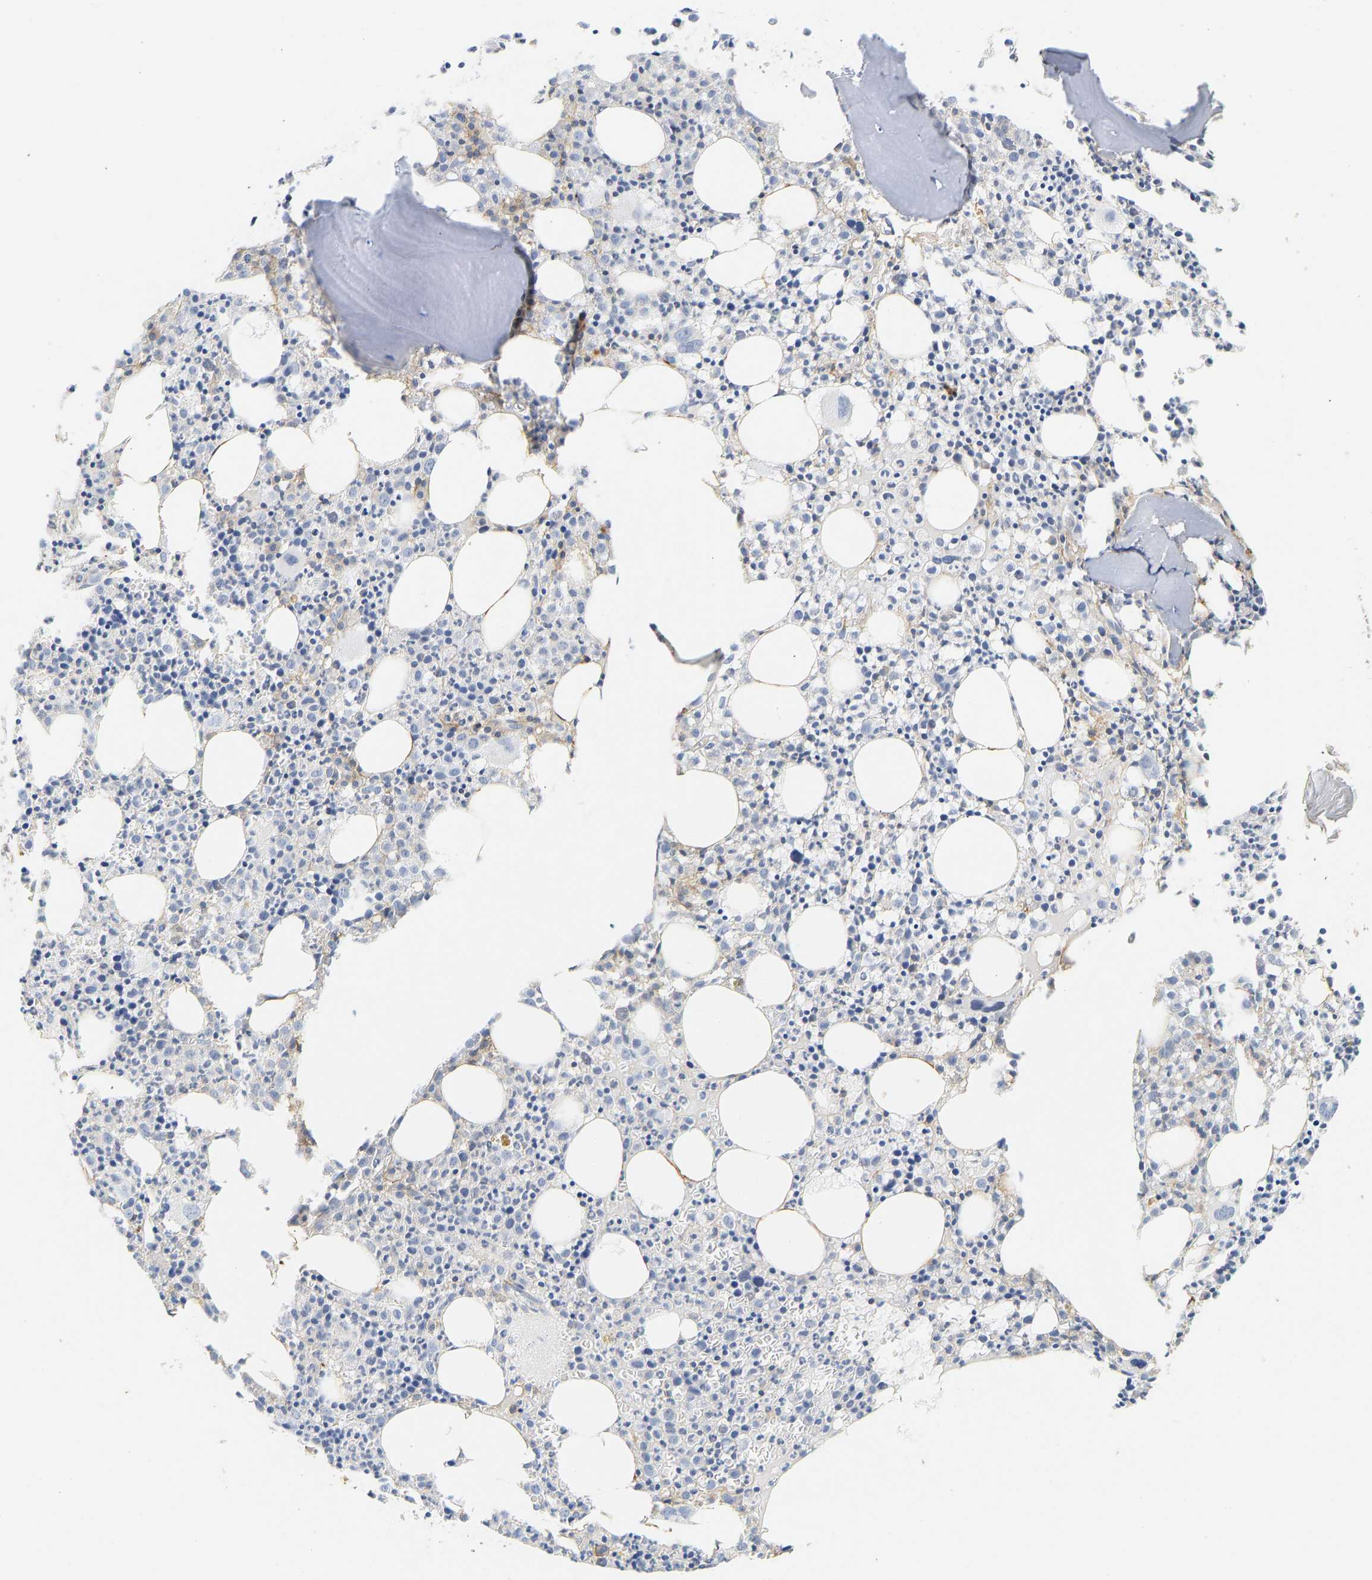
{"staining": {"intensity": "negative", "quantity": "none", "location": "none"}, "tissue": "bone marrow", "cell_type": "Hematopoietic cells", "image_type": "normal", "snomed": [{"axis": "morphology", "description": "Normal tissue, NOS"}, {"axis": "morphology", "description": "Inflammation, NOS"}, {"axis": "topography", "description": "Bone marrow"}], "caption": "This is a histopathology image of immunohistochemistry staining of benign bone marrow, which shows no expression in hematopoietic cells. (DAB IHC visualized using brightfield microscopy, high magnification).", "gene": "BVES", "patient": {"sex": "male", "age": 25}}